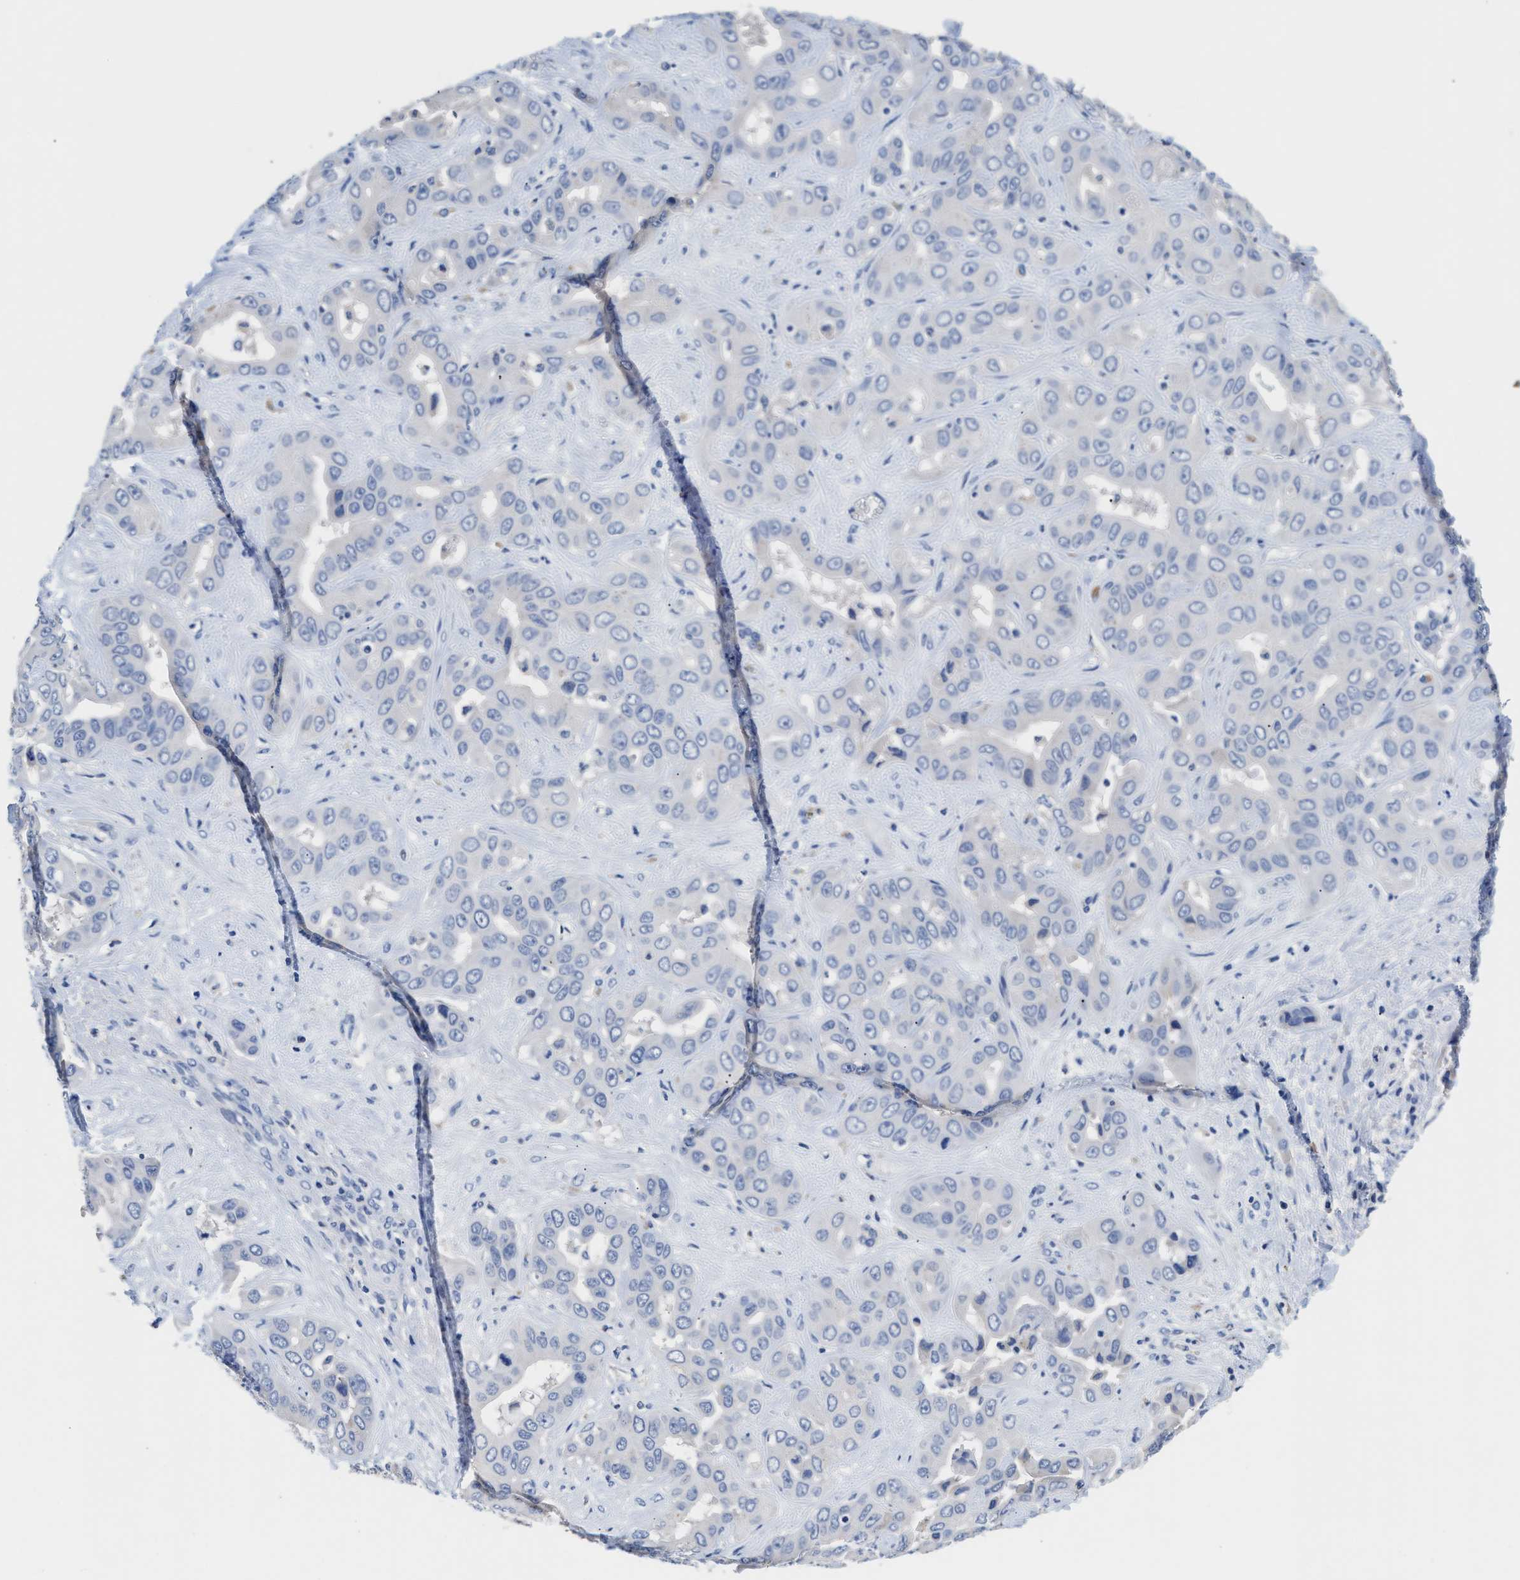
{"staining": {"intensity": "negative", "quantity": "none", "location": "none"}, "tissue": "liver cancer", "cell_type": "Tumor cells", "image_type": "cancer", "snomed": [{"axis": "morphology", "description": "Cholangiocarcinoma"}, {"axis": "topography", "description": "Liver"}], "caption": "High power microscopy photomicrograph of an immunohistochemistry (IHC) photomicrograph of liver cholangiocarcinoma, revealing no significant positivity in tumor cells.", "gene": "SLFN13", "patient": {"sex": "female", "age": 52}}